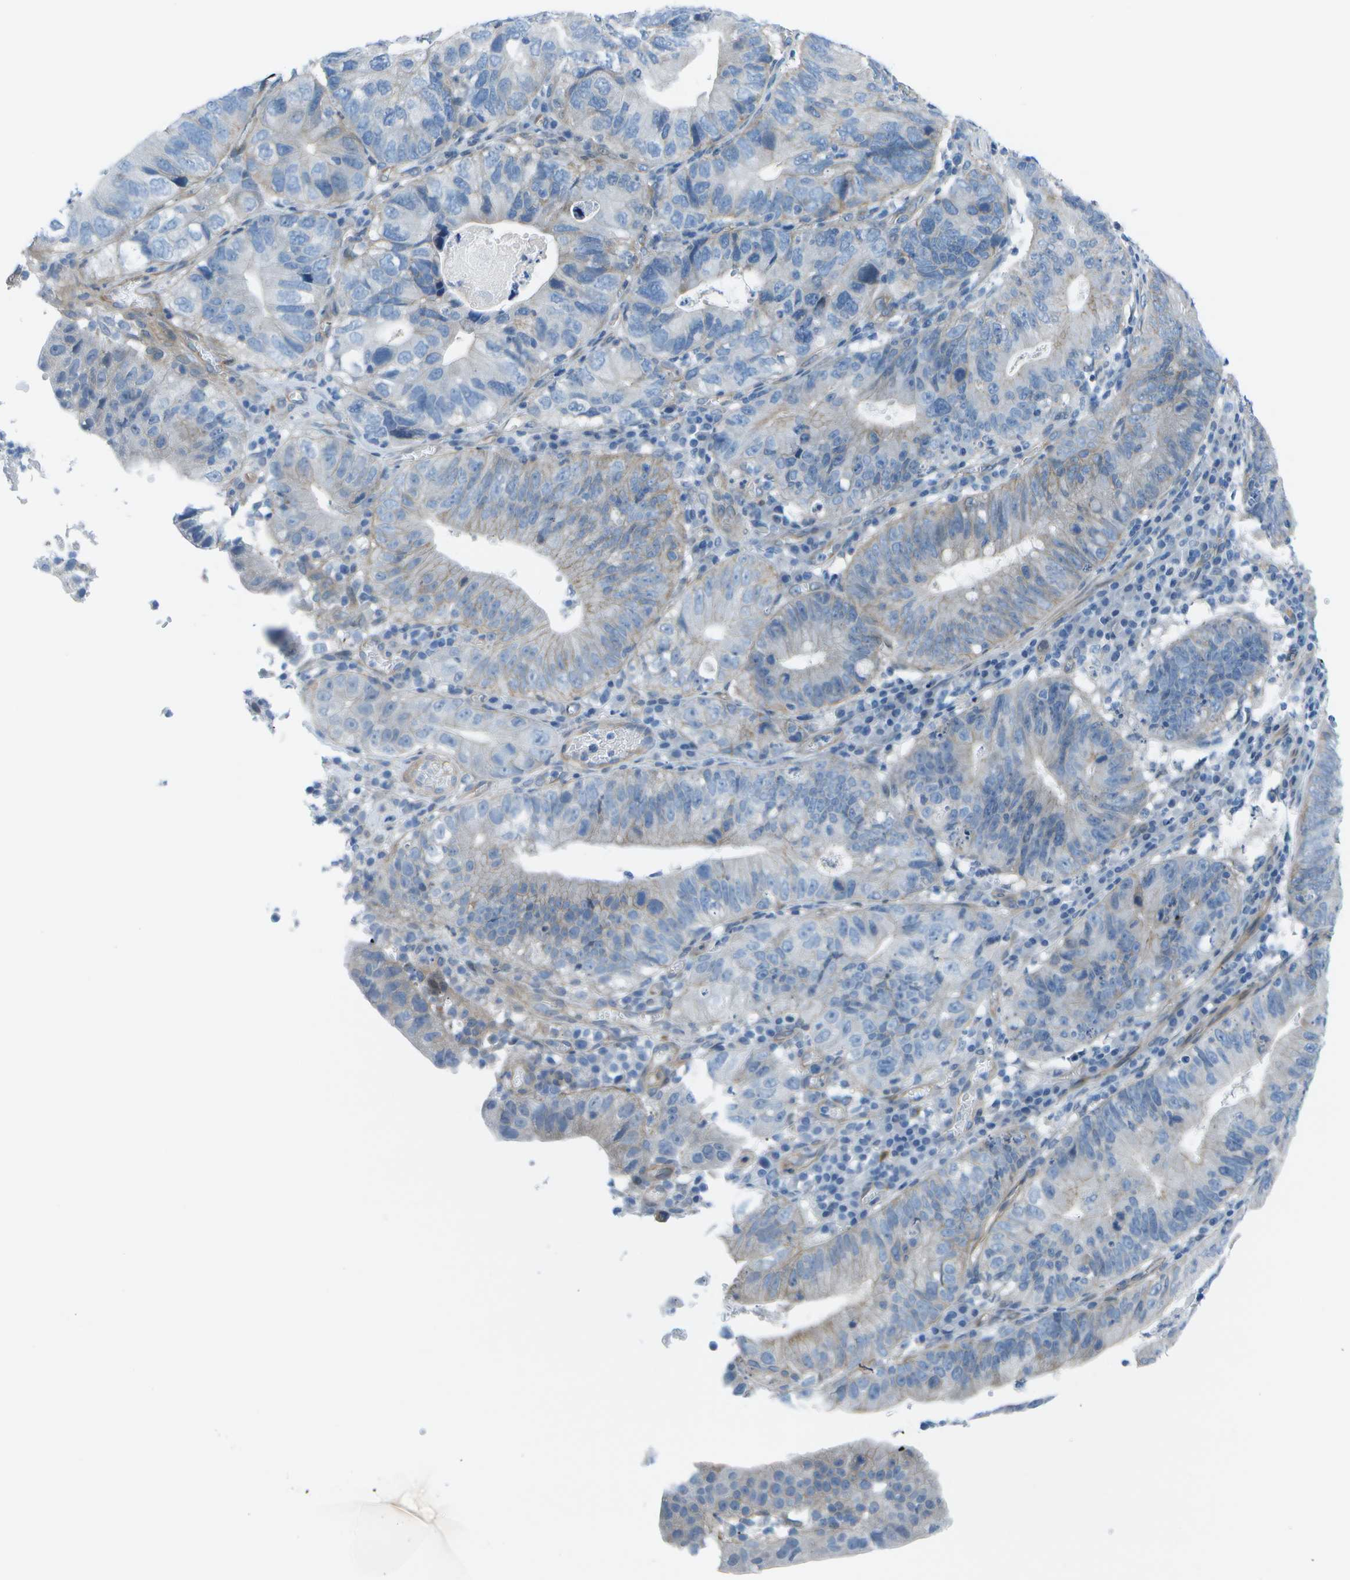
{"staining": {"intensity": "weak", "quantity": "<25%", "location": "cytoplasmic/membranous"}, "tissue": "stomach cancer", "cell_type": "Tumor cells", "image_type": "cancer", "snomed": [{"axis": "morphology", "description": "Adenocarcinoma, NOS"}, {"axis": "topography", "description": "Stomach"}], "caption": "Immunohistochemistry (IHC) micrograph of neoplastic tissue: stomach cancer (adenocarcinoma) stained with DAB reveals no significant protein expression in tumor cells.", "gene": "SORBS3", "patient": {"sex": "male", "age": 59}}